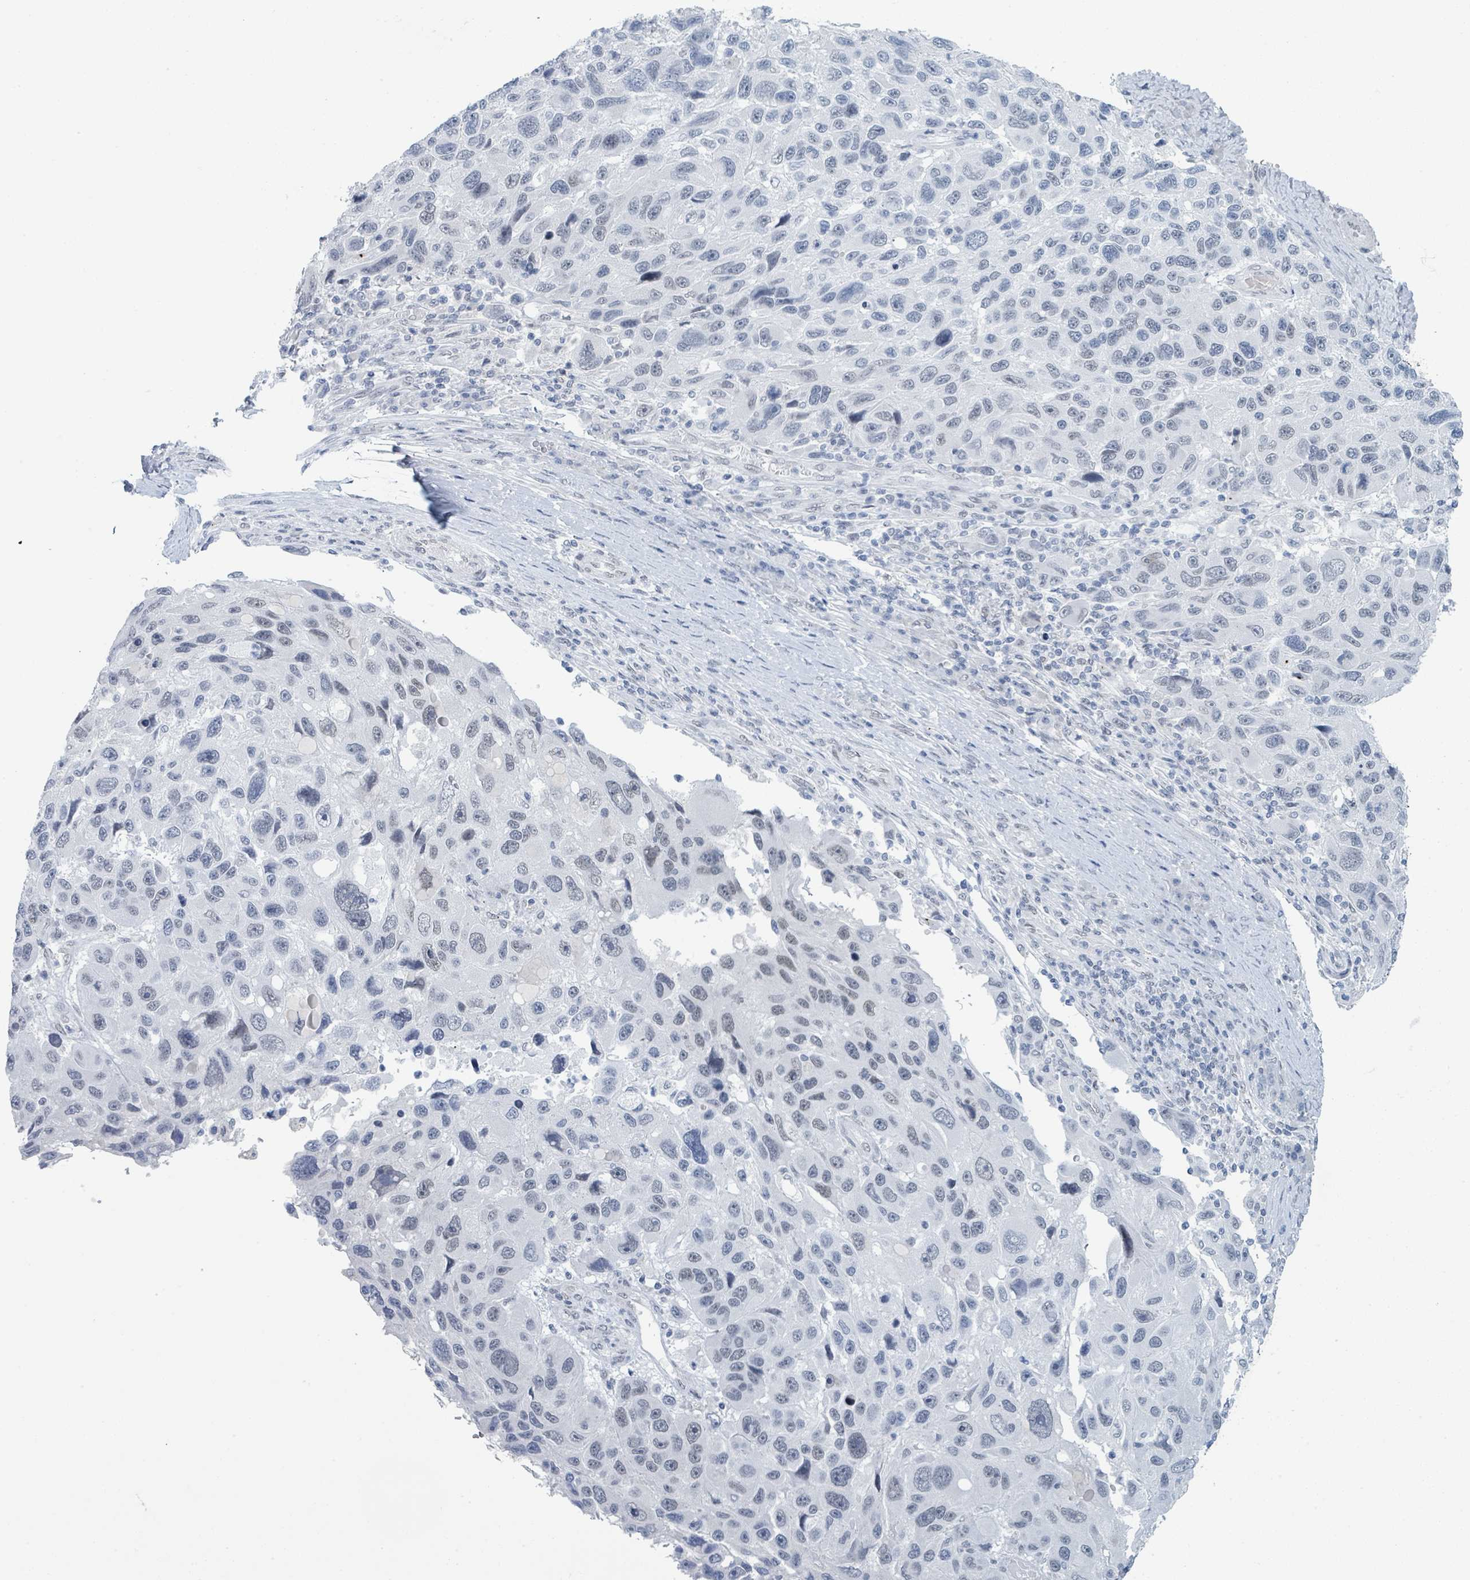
{"staining": {"intensity": "negative", "quantity": "none", "location": "none"}, "tissue": "melanoma", "cell_type": "Tumor cells", "image_type": "cancer", "snomed": [{"axis": "morphology", "description": "Malignant melanoma, NOS"}, {"axis": "topography", "description": "Skin"}], "caption": "DAB (3,3'-diaminobenzidine) immunohistochemical staining of melanoma exhibits no significant expression in tumor cells.", "gene": "EHMT2", "patient": {"sex": "male", "age": 53}}